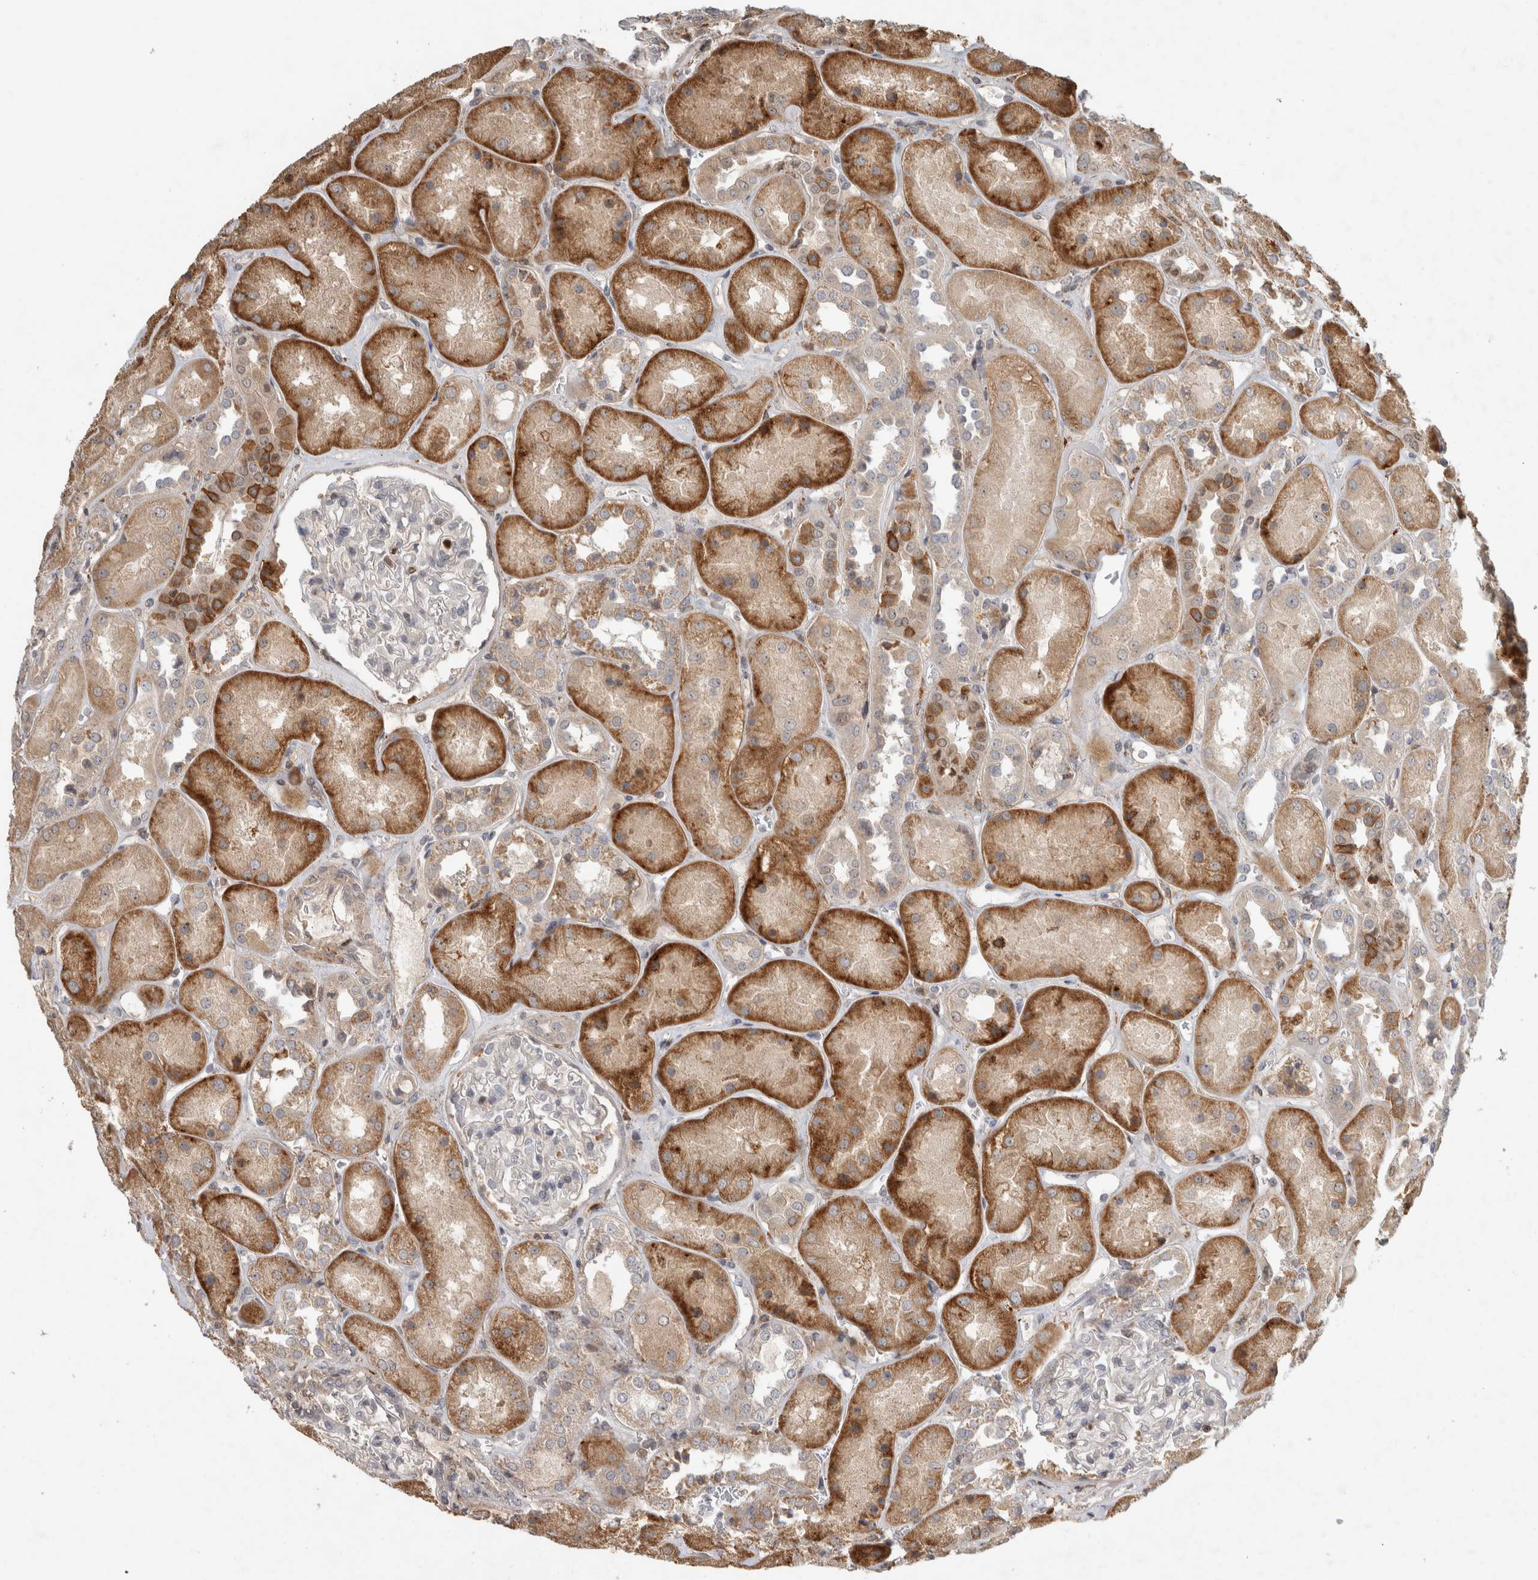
{"staining": {"intensity": "weak", "quantity": "<25%", "location": "cytoplasmic/membranous"}, "tissue": "kidney", "cell_type": "Cells in glomeruli", "image_type": "normal", "snomed": [{"axis": "morphology", "description": "Normal tissue, NOS"}, {"axis": "topography", "description": "Kidney"}], "caption": "IHC histopathology image of benign kidney: kidney stained with DAB displays no significant protein positivity in cells in glomeruli. (DAB (3,3'-diaminobenzidine) IHC visualized using brightfield microscopy, high magnification).", "gene": "INSRR", "patient": {"sex": "male", "age": 70}}